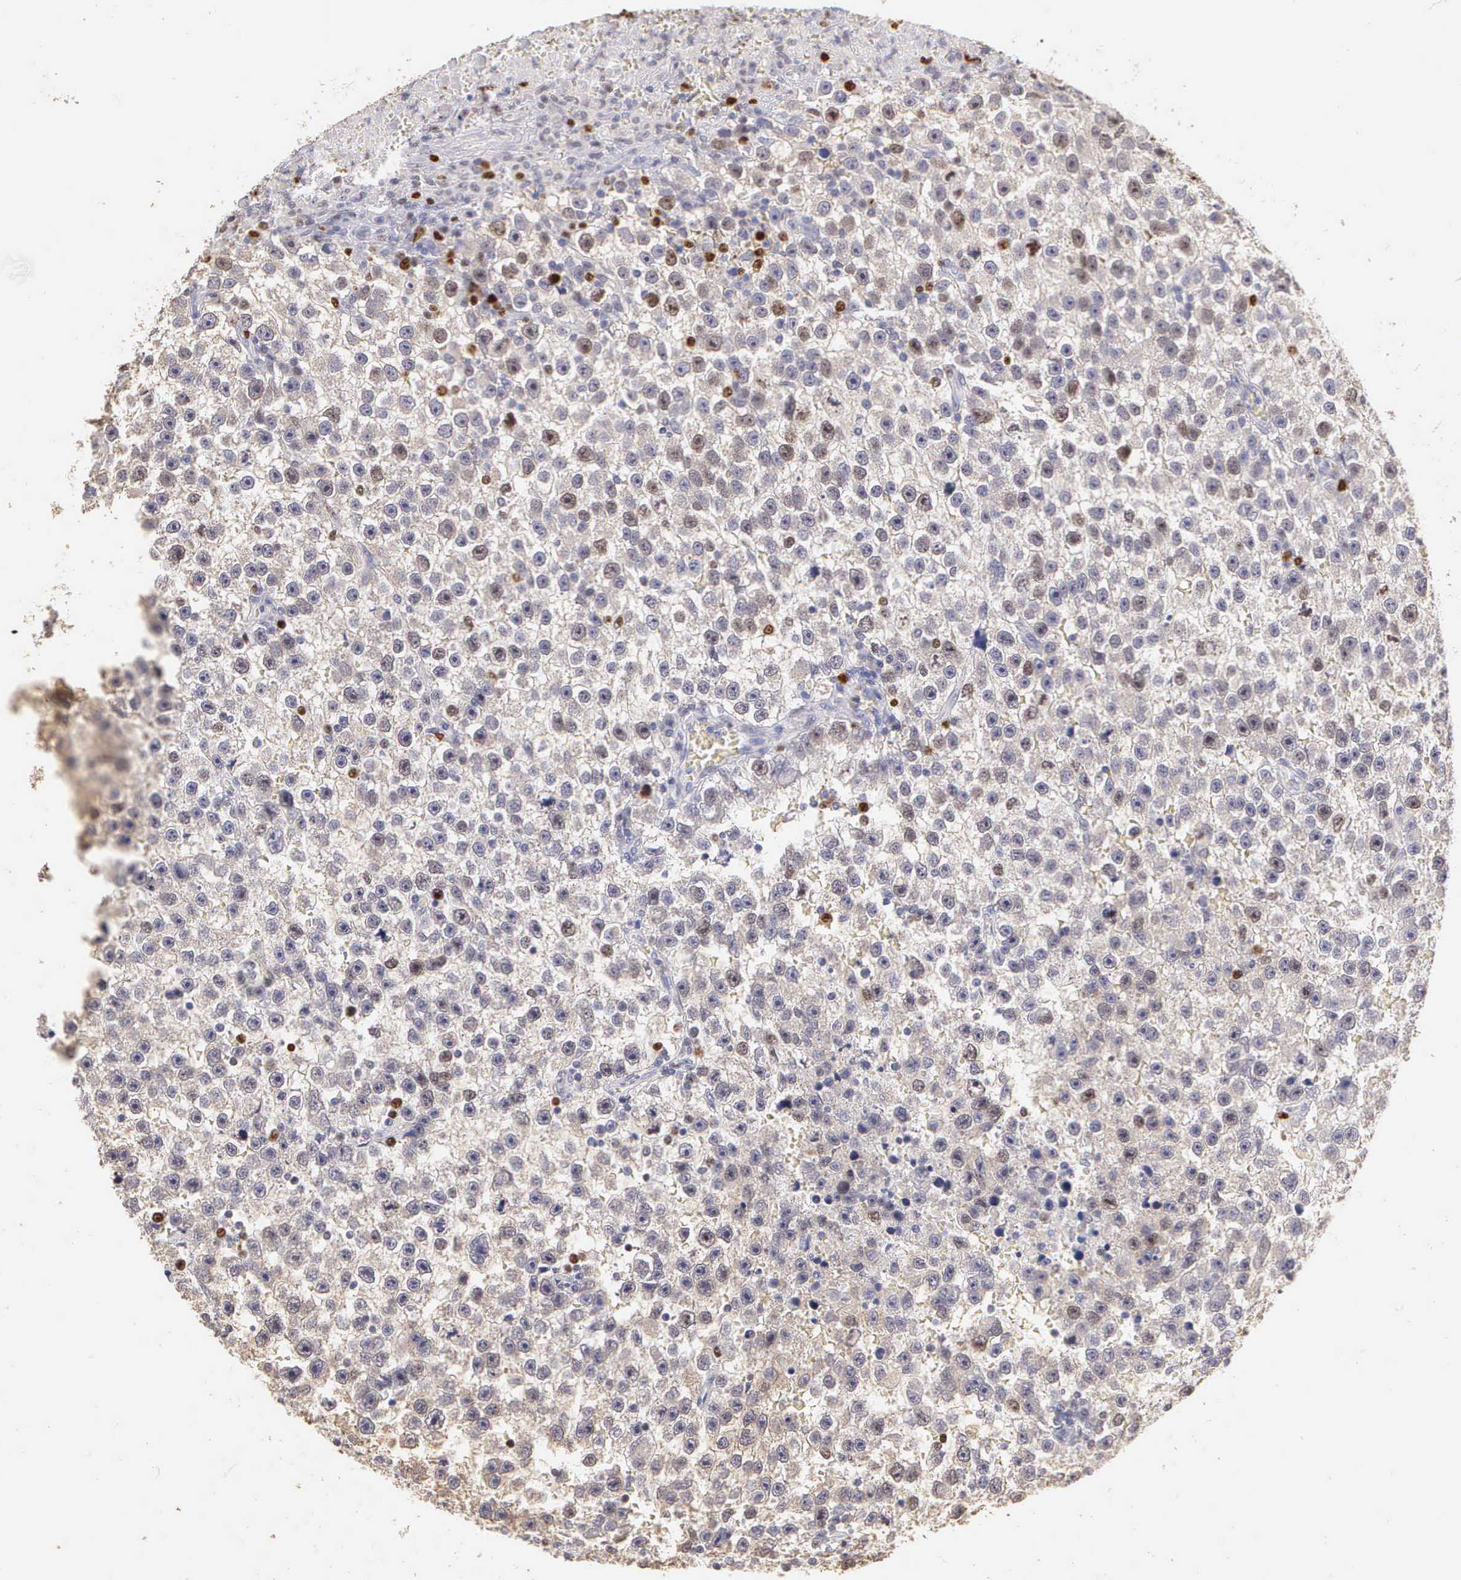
{"staining": {"intensity": "negative", "quantity": "none", "location": "none"}, "tissue": "testis cancer", "cell_type": "Tumor cells", "image_type": "cancer", "snomed": [{"axis": "morphology", "description": "Seminoma, NOS"}, {"axis": "topography", "description": "Testis"}], "caption": "High magnification brightfield microscopy of seminoma (testis) stained with DAB (brown) and counterstained with hematoxylin (blue): tumor cells show no significant staining.", "gene": "MKI67", "patient": {"sex": "male", "age": 33}}